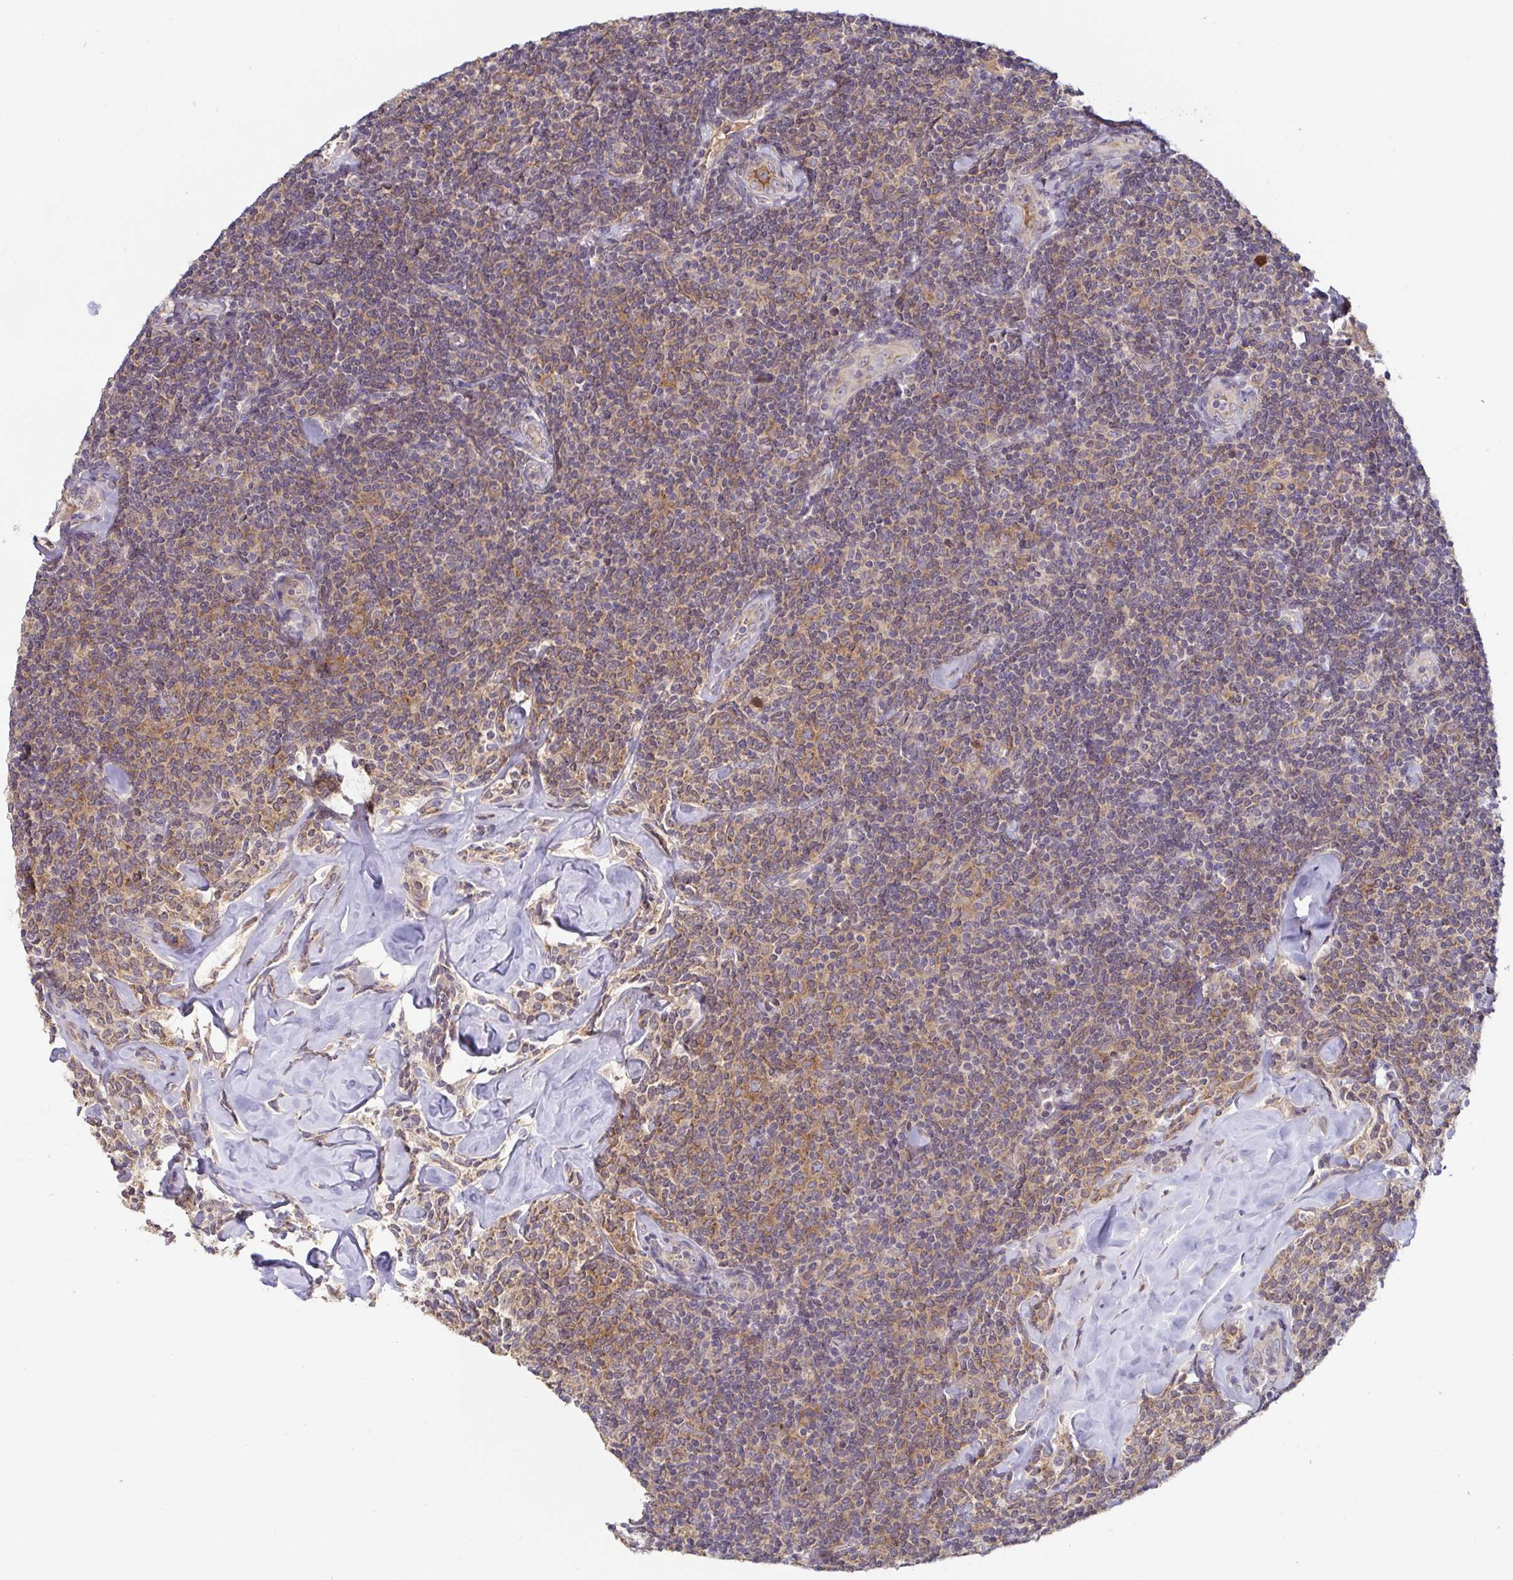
{"staining": {"intensity": "weak", "quantity": "25%-75%", "location": "cytoplasmic/membranous"}, "tissue": "lymphoma", "cell_type": "Tumor cells", "image_type": "cancer", "snomed": [{"axis": "morphology", "description": "Malignant lymphoma, non-Hodgkin's type, Low grade"}, {"axis": "topography", "description": "Lymph node"}], "caption": "The immunohistochemical stain highlights weak cytoplasmic/membranous expression in tumor cells of low-grade malignant lymphoma, non-Hodgkin's type tissue.", "gene": "LARP1", "patient": {"sex": "female", "age": 56}}